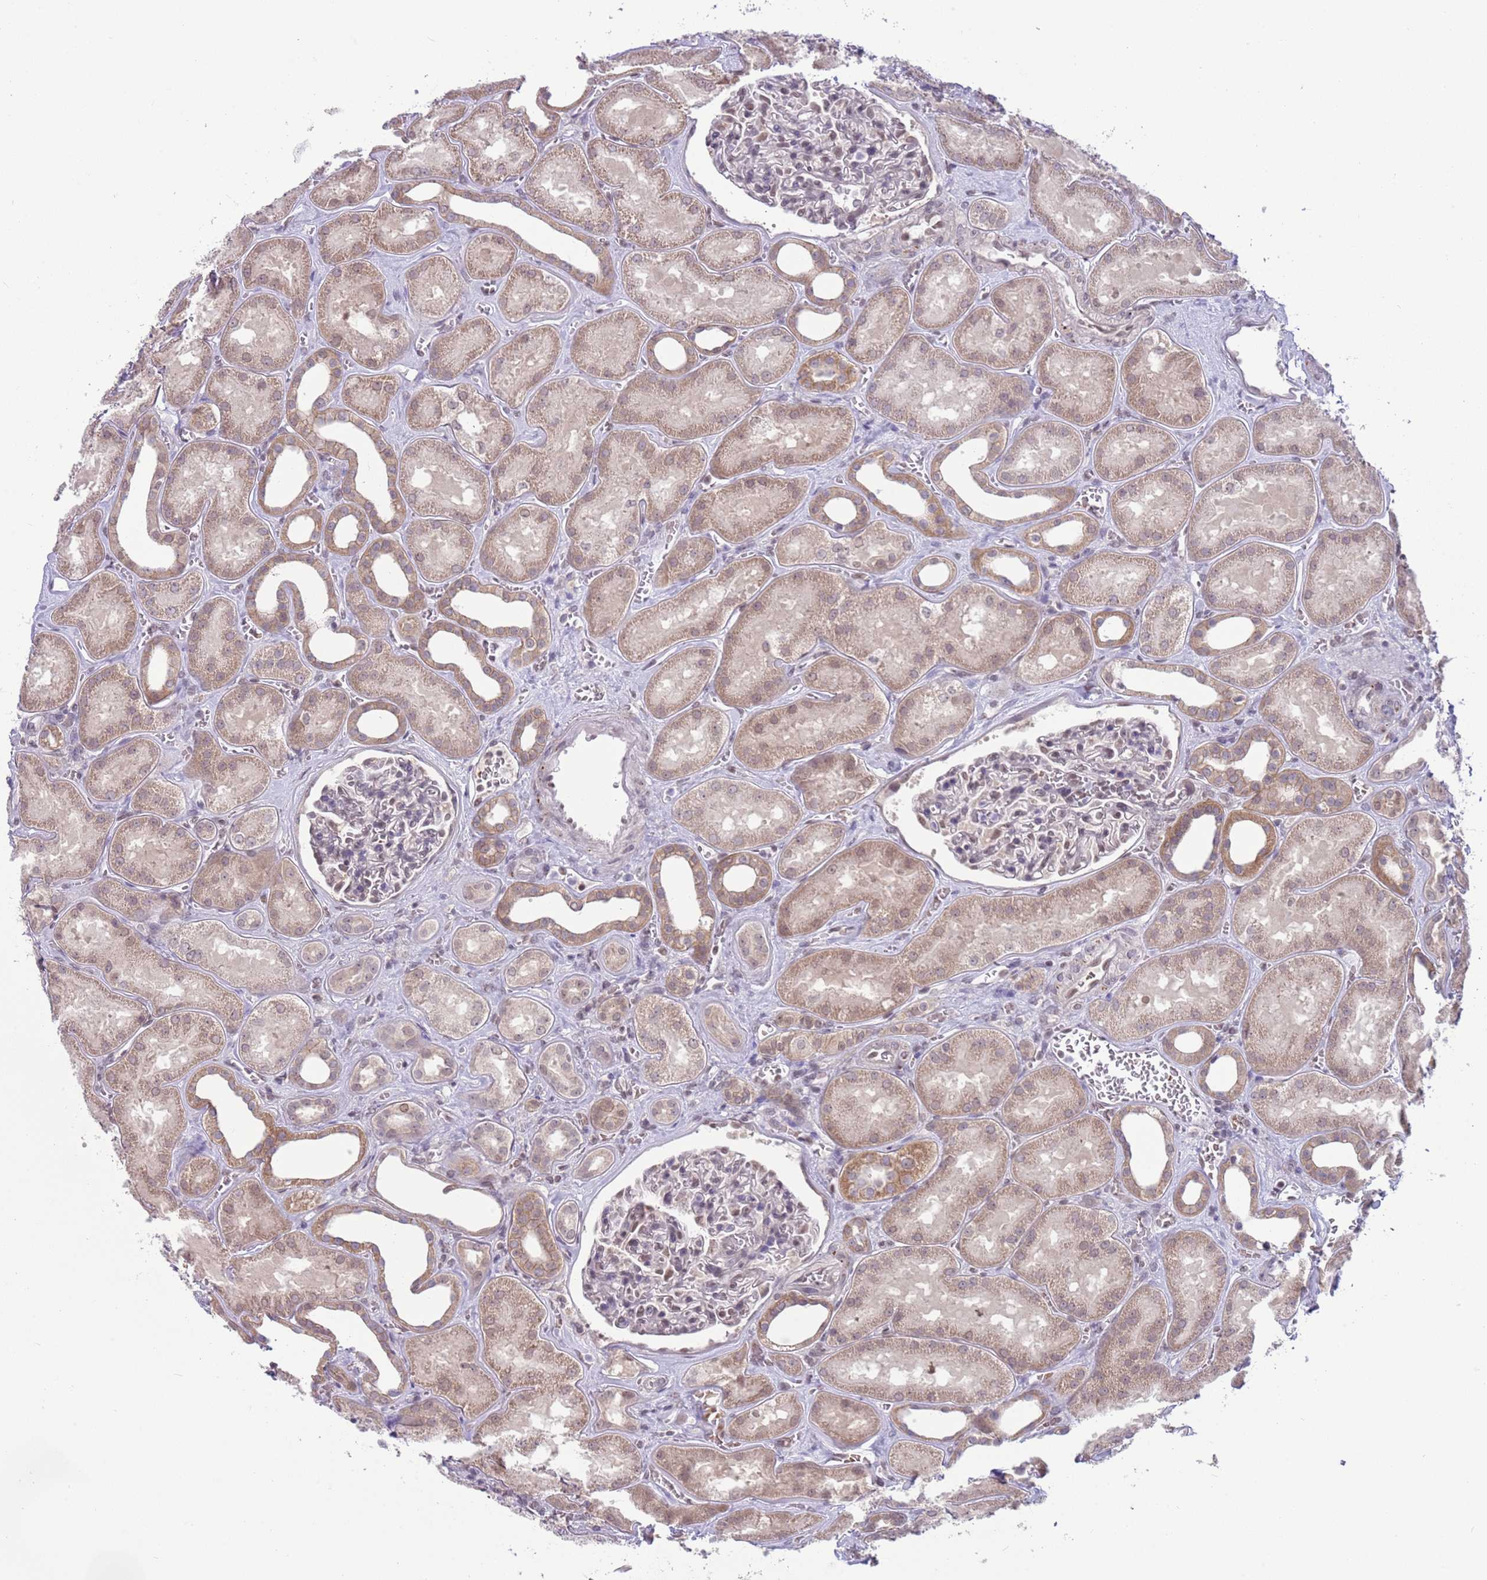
{"staining": {"intensity": "weak", "quantity": "<25%", "location": "nuclear"}, "tissue": "kidney", "cell_type": "Cells in glomeruli", "image_type": "normal", "snomed": [{"axis": "morphology", "description": "Normal tissue, NOS"}, {"axis": "morphology", "description": "Adenocarcinoma, NOS"}, {"axis": "topography", "description": "Kidney"}], "caption": "High power microscopy histopathology image of an immunohistochemistry micrograph of normal kidney, revealing no significant positivity in cells in glomeruli.", "gene": "TM2D1", "patient": {"sex": "female", "age": 68}}